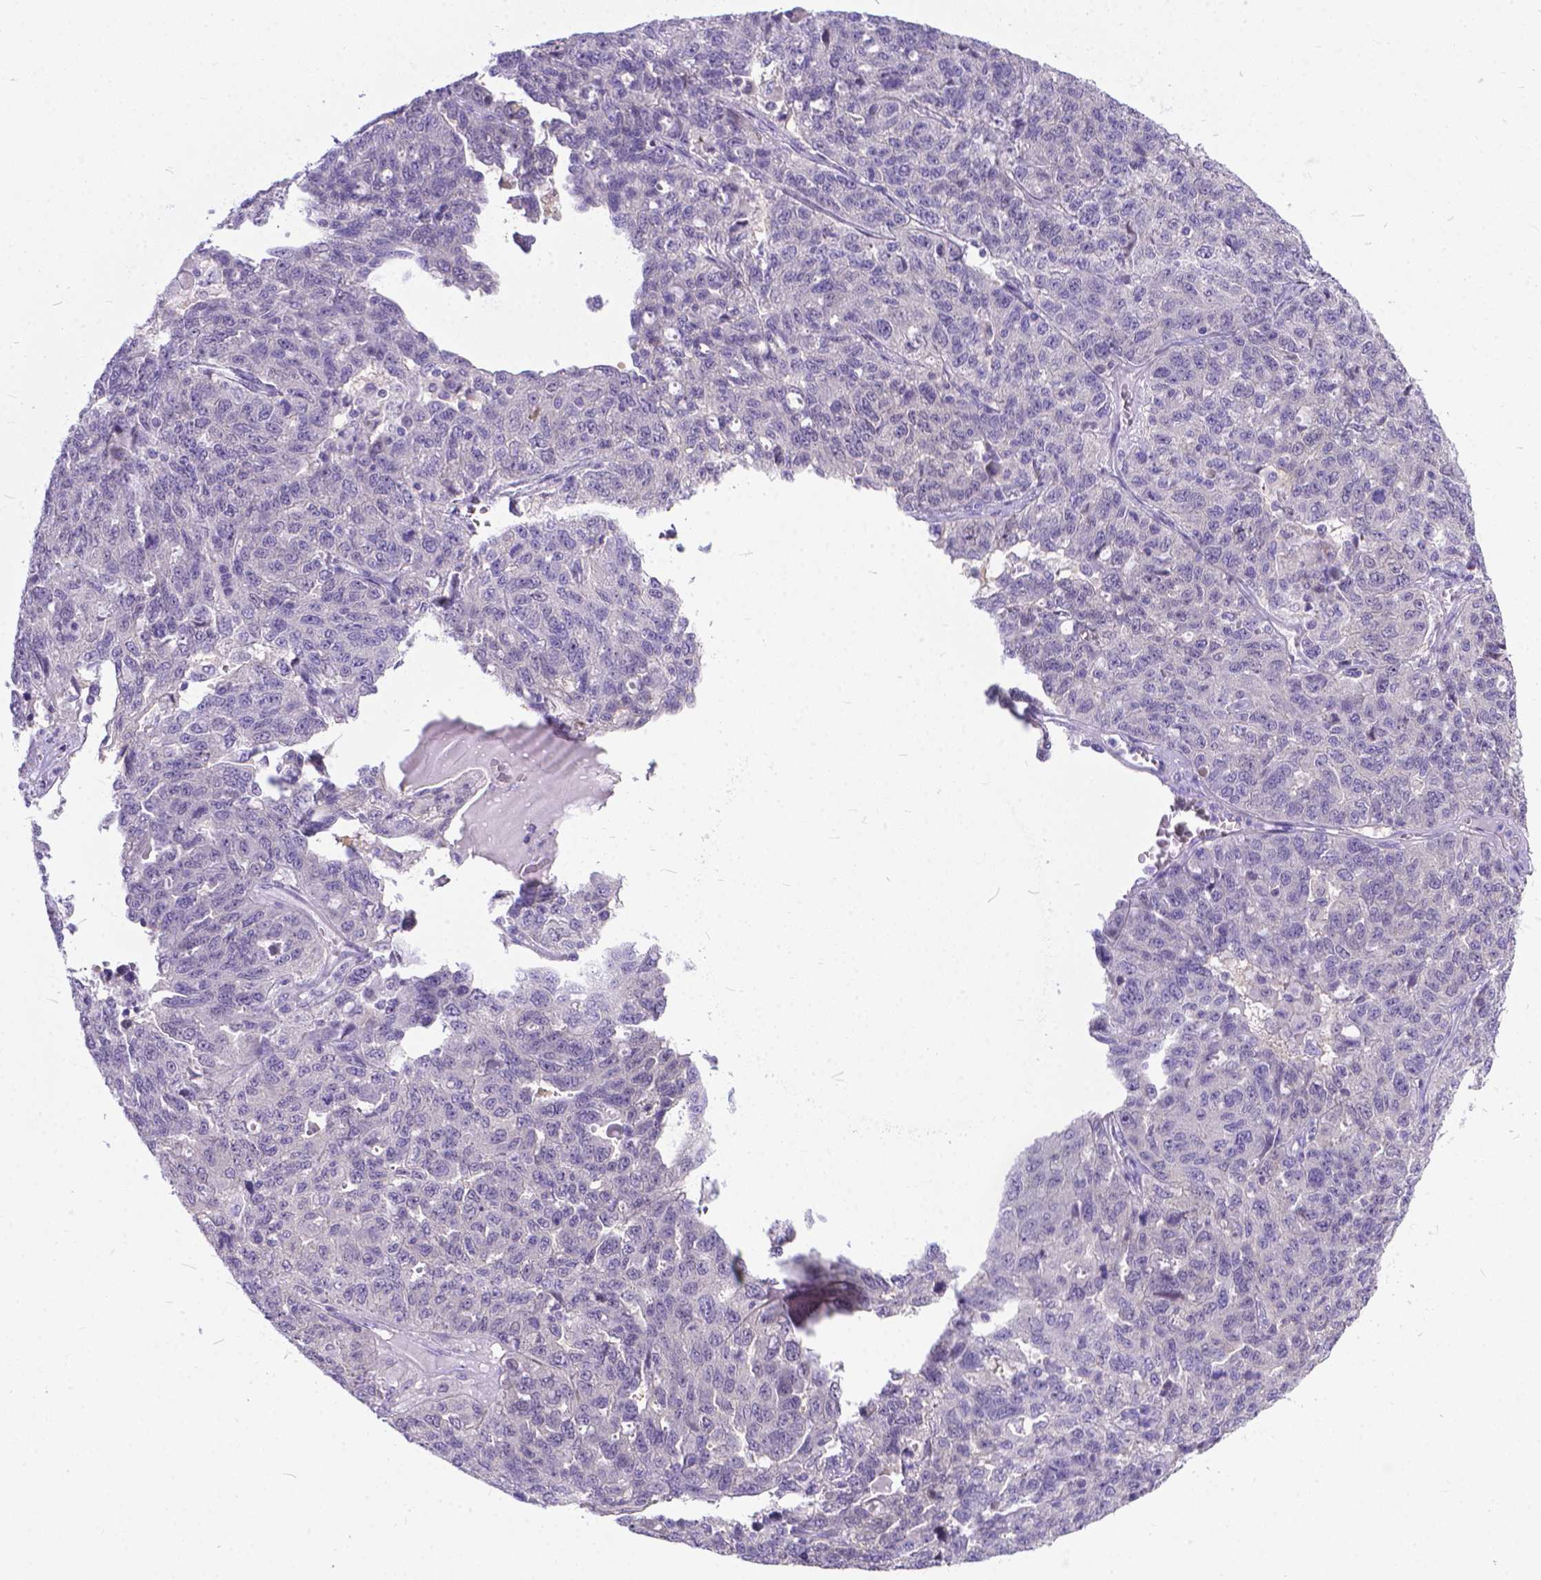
{"staining": {"intensity": "negative", "quantity": "none", "location": "none"}, "tissue": "ovarian cancer", "cell_type": "Tumor cells", "image_type": "cancer", "snomed": [{"axis": "morphology", "description": "Cystadenocarcinoma, serous, NOS"}, {"axis": "topography", "description": "Ovary"}], "caption": "Ovarian serous cystadenocarcinoma was stained to show a protein in brown. There is no significant positivity in tumor cells.", "gene": "TTLL6", "patient": {"sex": "female", "age": 71}}